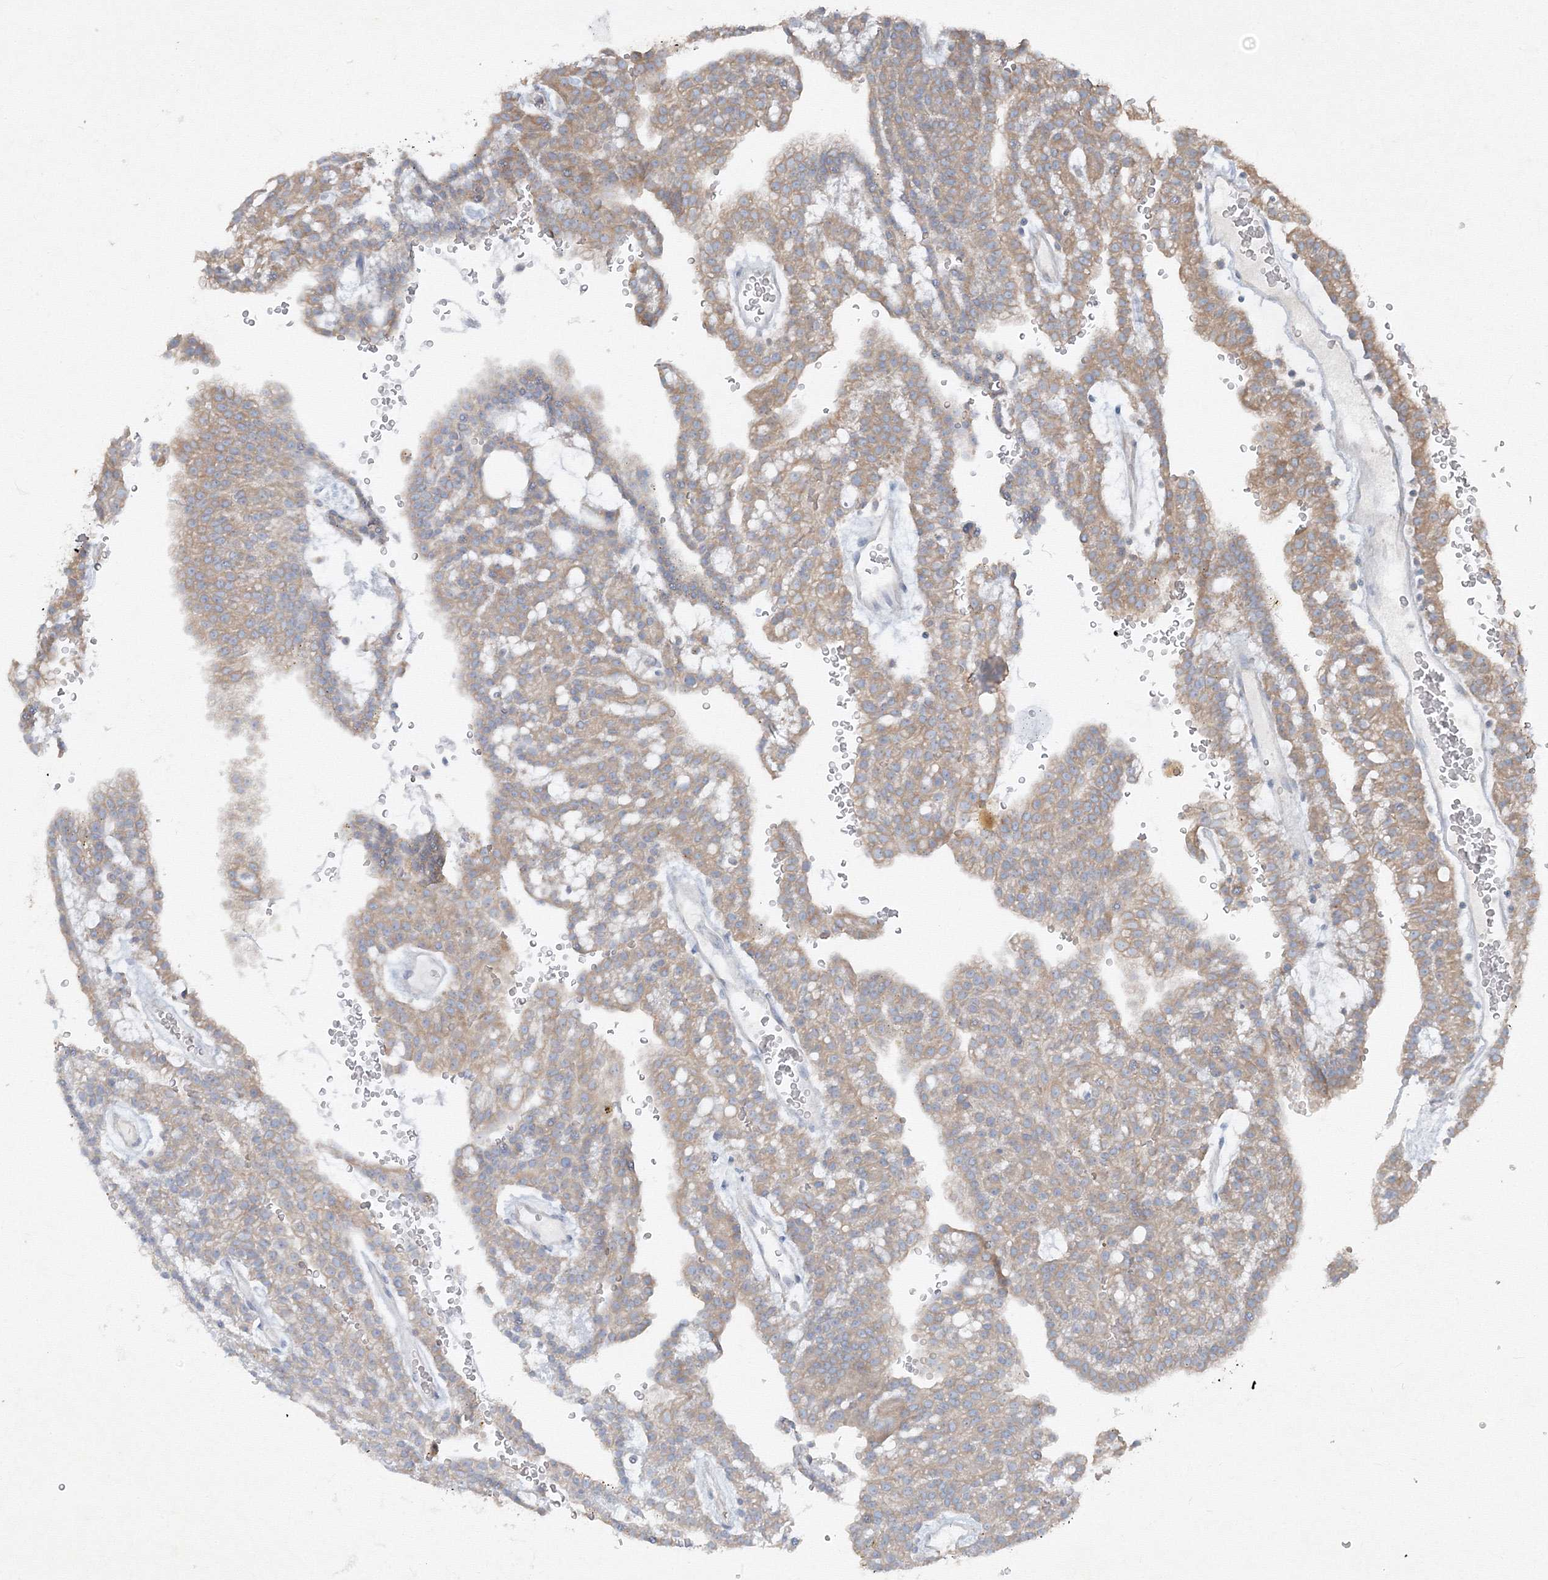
{"staining": {"intensity": "weak", "quantity": ">75%", "location": "cytoplasmic/membranous"}, "tissue": "renal cancer", "cell_type": "Tumor cells", "image_type": "cancer", "snomed": [{"axis": "morphology", "description": "Adenocarcinoma, NOS"}, {"axis": "topography", "description": "Kidney"}], "caption": "A brown stain highlights weak cytoplasmic/membranous staining of a protein in human renal cancer tumor cells.", "gene": "IFNAR1", "patient": {"sex": "male", "age": 63}}